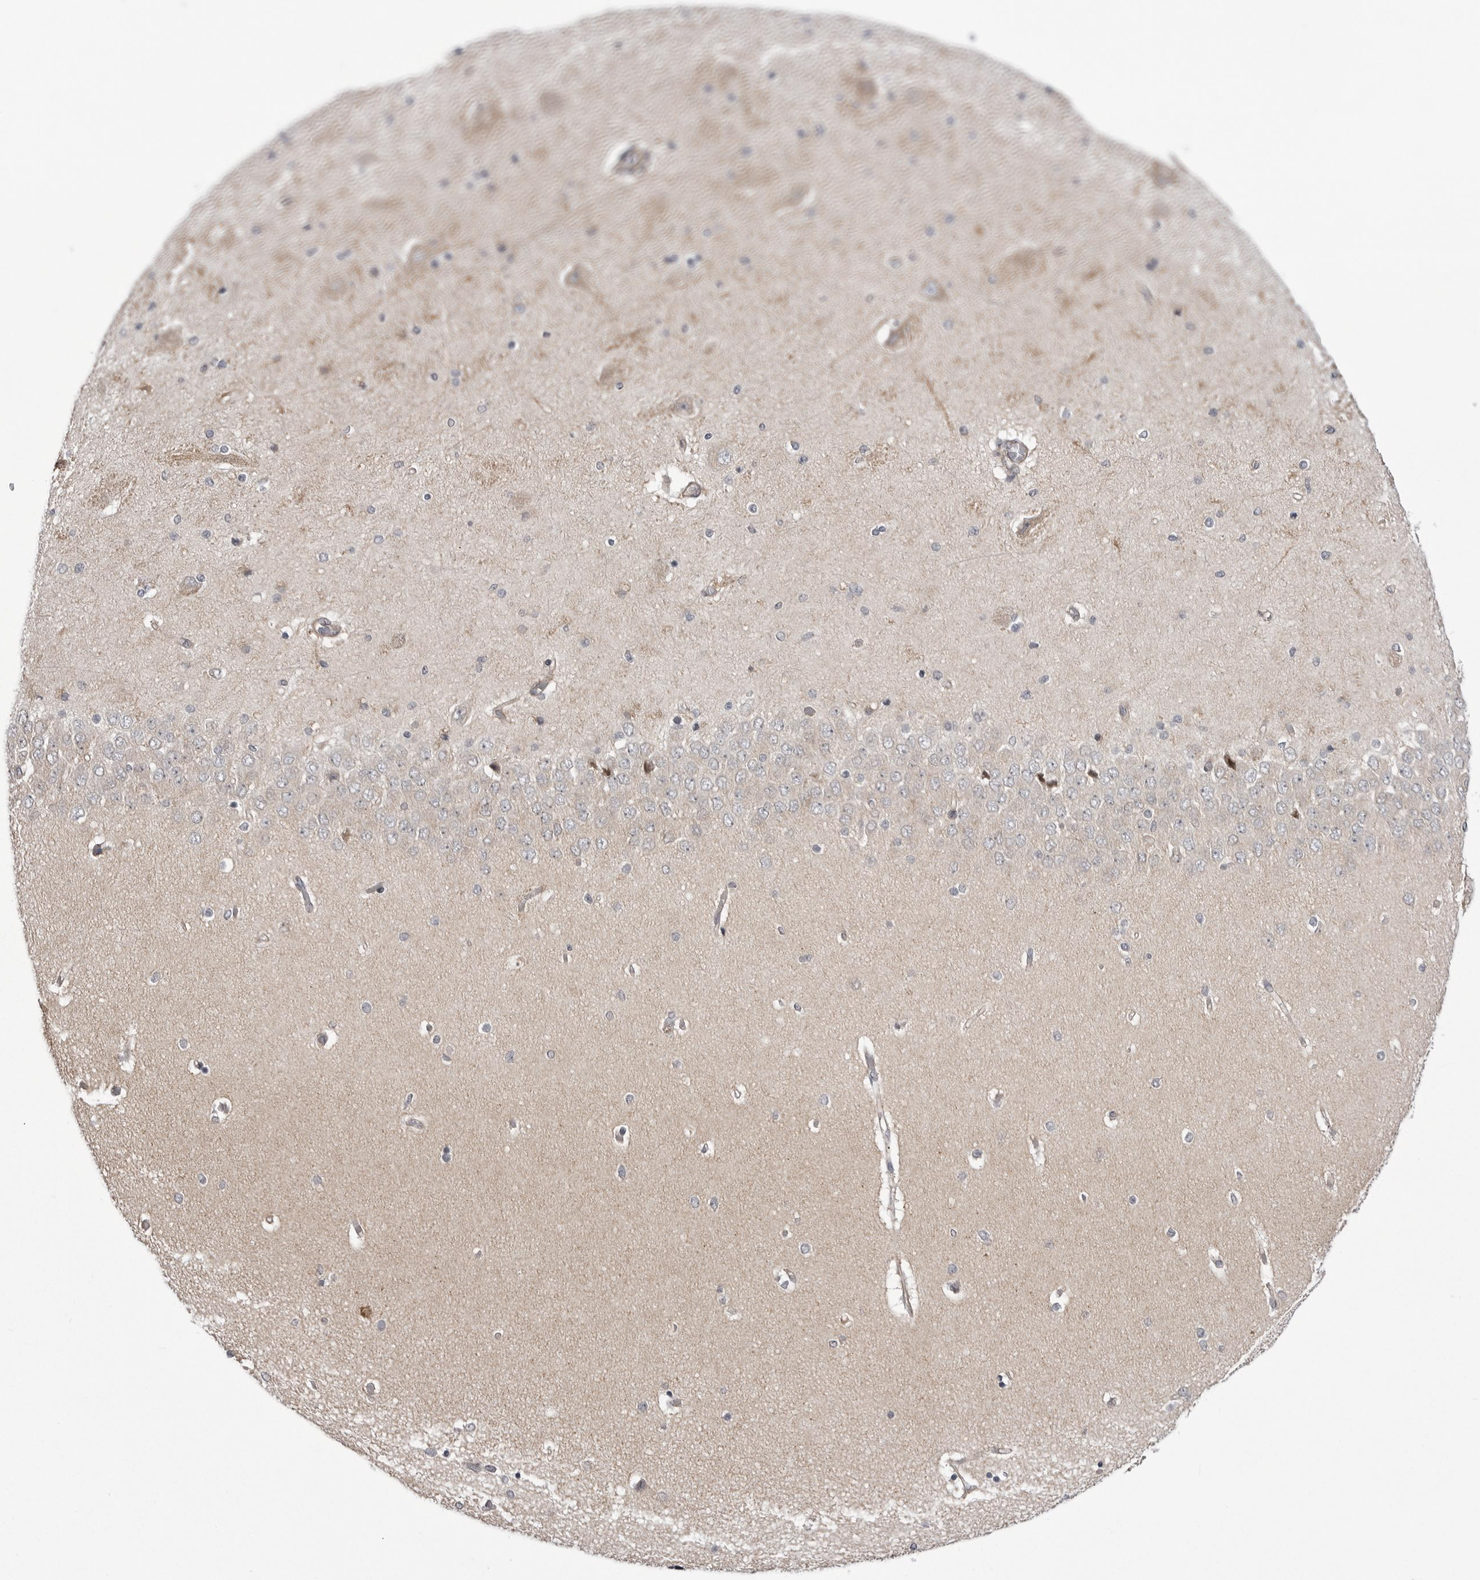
{"staining": {"intensity": "negative", "quantity": "none", "location": "none"}, "tissue": "hippocampus", "cell_type": "Glial cells", "image_type": "normal", "snomed": [{"axis": "morphology", "description": "Normal tissue, NOS"}, {"axis": "topography", "description": "Hippocampus"}], "caption": "This photomicrograph is of normal hippocampus stained with immunohistochemistry to label a protein in brown with the nuclei are counter-stained blue. There is no staining in glial cells. (DAB (3,3'-diaminobenzidine) IHC with hematoxylin counter stain).", "gene": "CCDC18", "patient": {"sex": "female", "age": 54}}